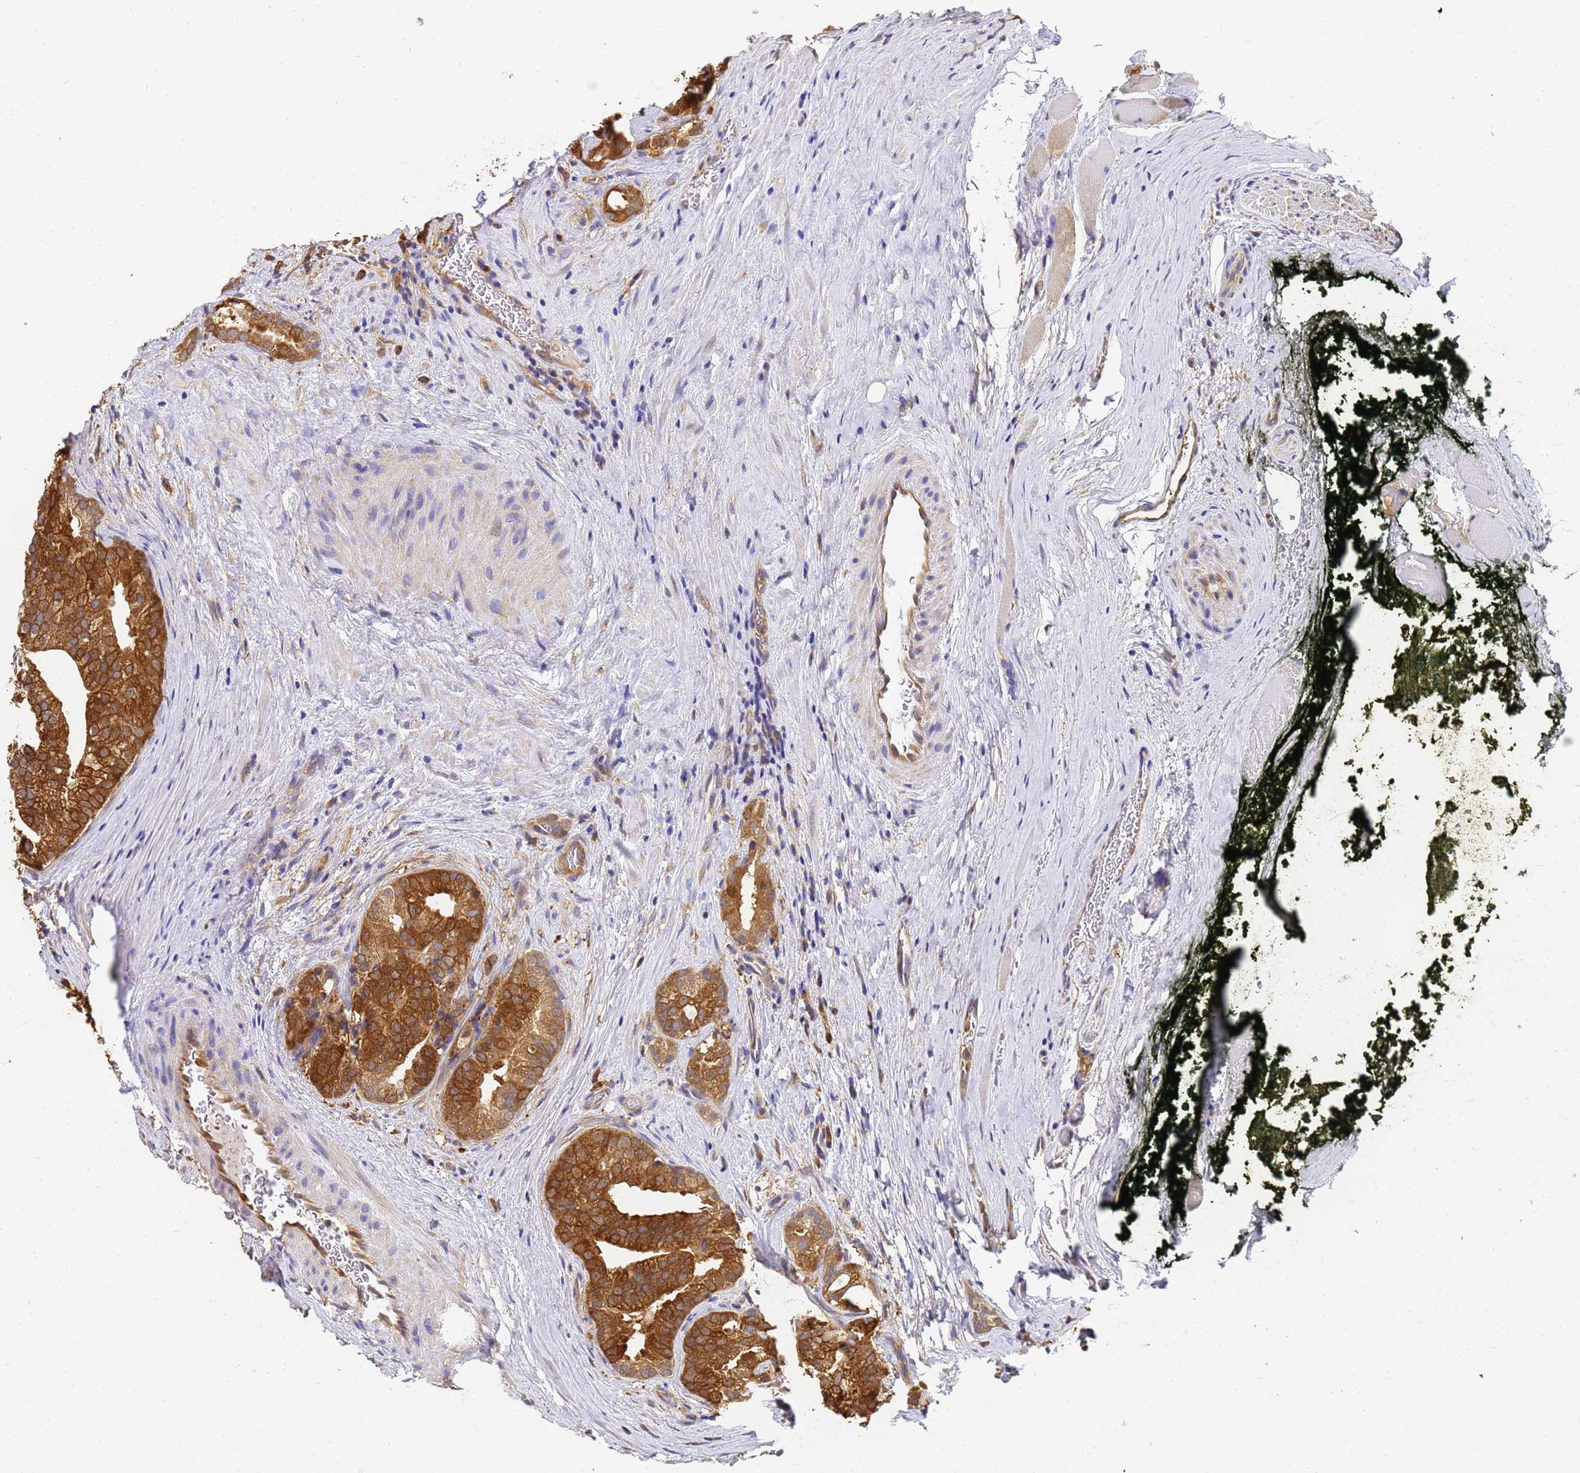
{"staining": {"intensity": "moderate", "quantity": ">75%", "location": "cytoplasmic/membranous"}, "tissue": "prostate cancer", "cell_type": "Tumor cells", "image_type": "cancer", "snomed": [{"axis": "morphology", "description": "Adenocarcinoma, Low grade"}, {"axis": "topography", "description": "Prostate"}], "caption": "A medium amount of moderate cytoplasmic/membranous staining is identified in about >75% of tumor cells in prostate adenocarcinoma (low-grade) tissue. Nuclei are stained in blue.", "gene": "NME1-NME2", "patient": {"sex": "male", "age": 71}}